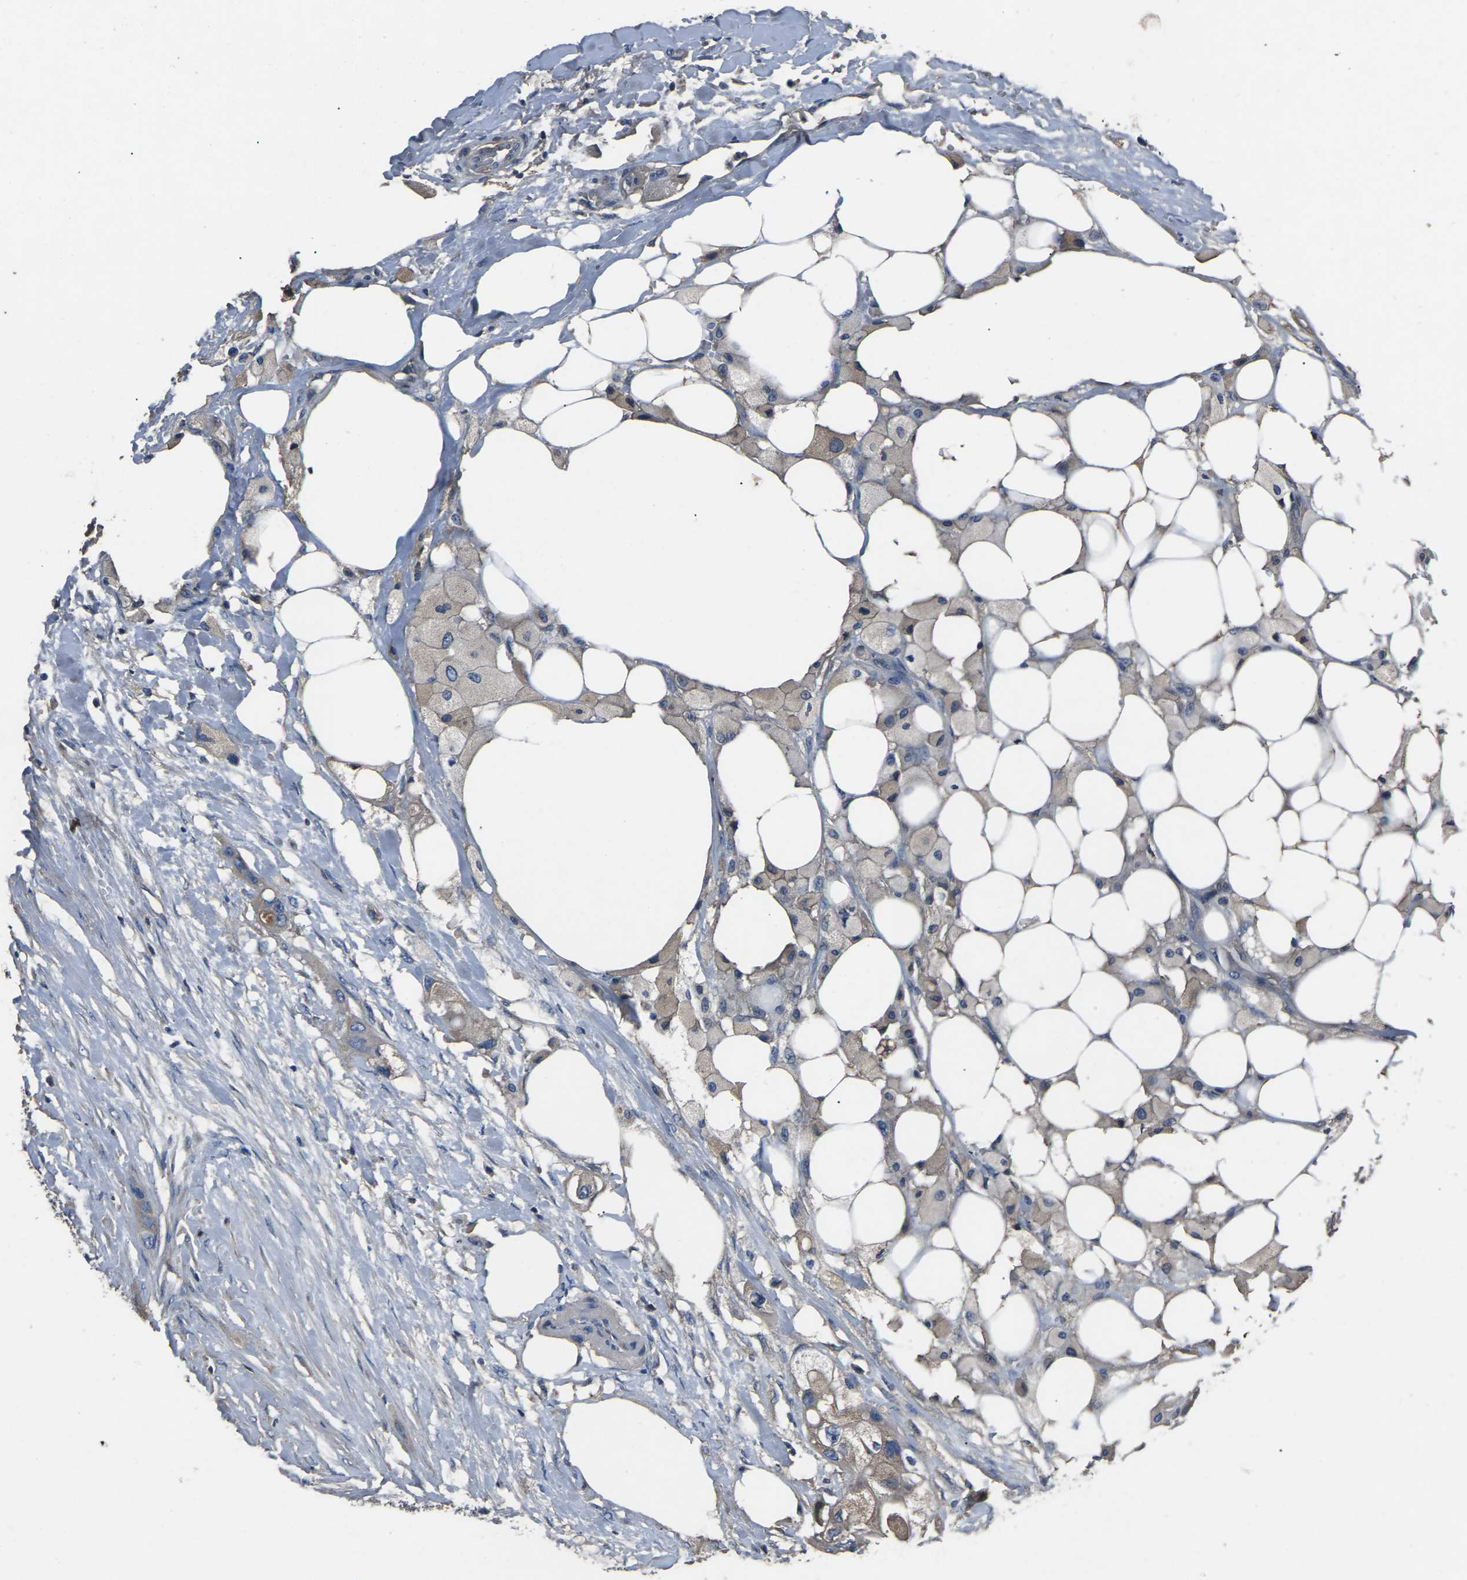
{"staining": {"intensity": "weak", "quantity": "25%-75%", "location": "cytoplasmic/membranous"}, "tissue": "colorectal cancer", "cell_type": "Tumor cells", "image_type": "cancer", "snomed": [{"axis": "morphology", "description": "Adenocarcinoma, NOS"}, {"axis": "topography", "description": "Colon"}], "caption": "Tumor cells demonstrate low levels of weak cytoplasmic/membranous positivity in approximately 25%-75% of cells in colorectal adenocarcinoma.", "gene": "LEP", "patient": {"sex": "female", "age": 57}}